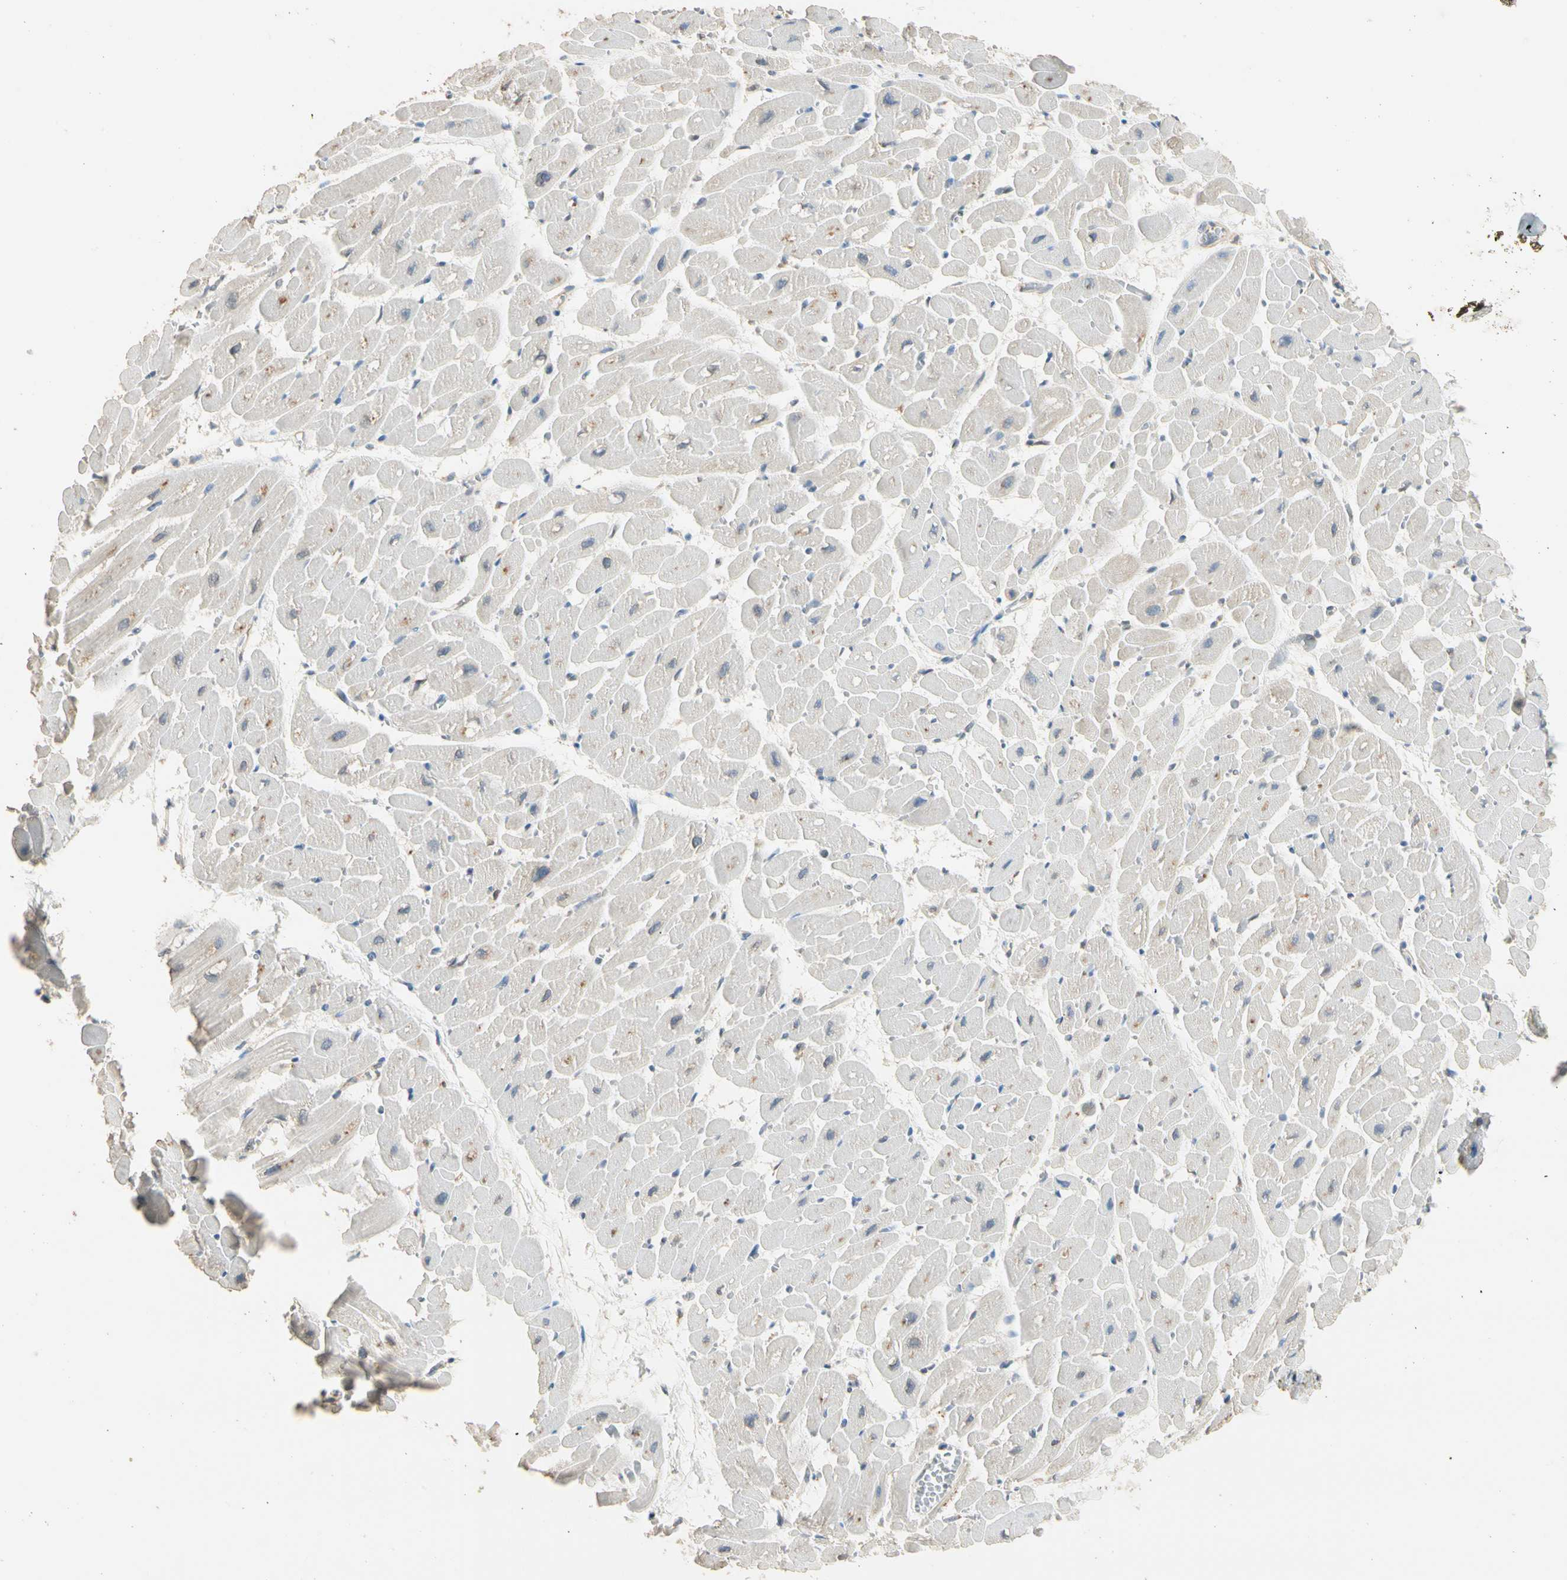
{"staining": {"intensity": "weak", "quantity": "<25%", "location": "cytoplasmic/membranous"}, "tissue": "heart muscle", "cell_type": "Cardiomyocytes", "image_type": "normal", "snomed": [{"axis": "morphology", "description": "Normal tissue, NOS"}, {"axis": "topography", "description": "Heart"}], "caption": "This is an IHC image of benign human heart muscle. There is no positivity in cardiomyocytes.", "gene": "TASOR", "patient": {"sex": "male", "age": 45}}